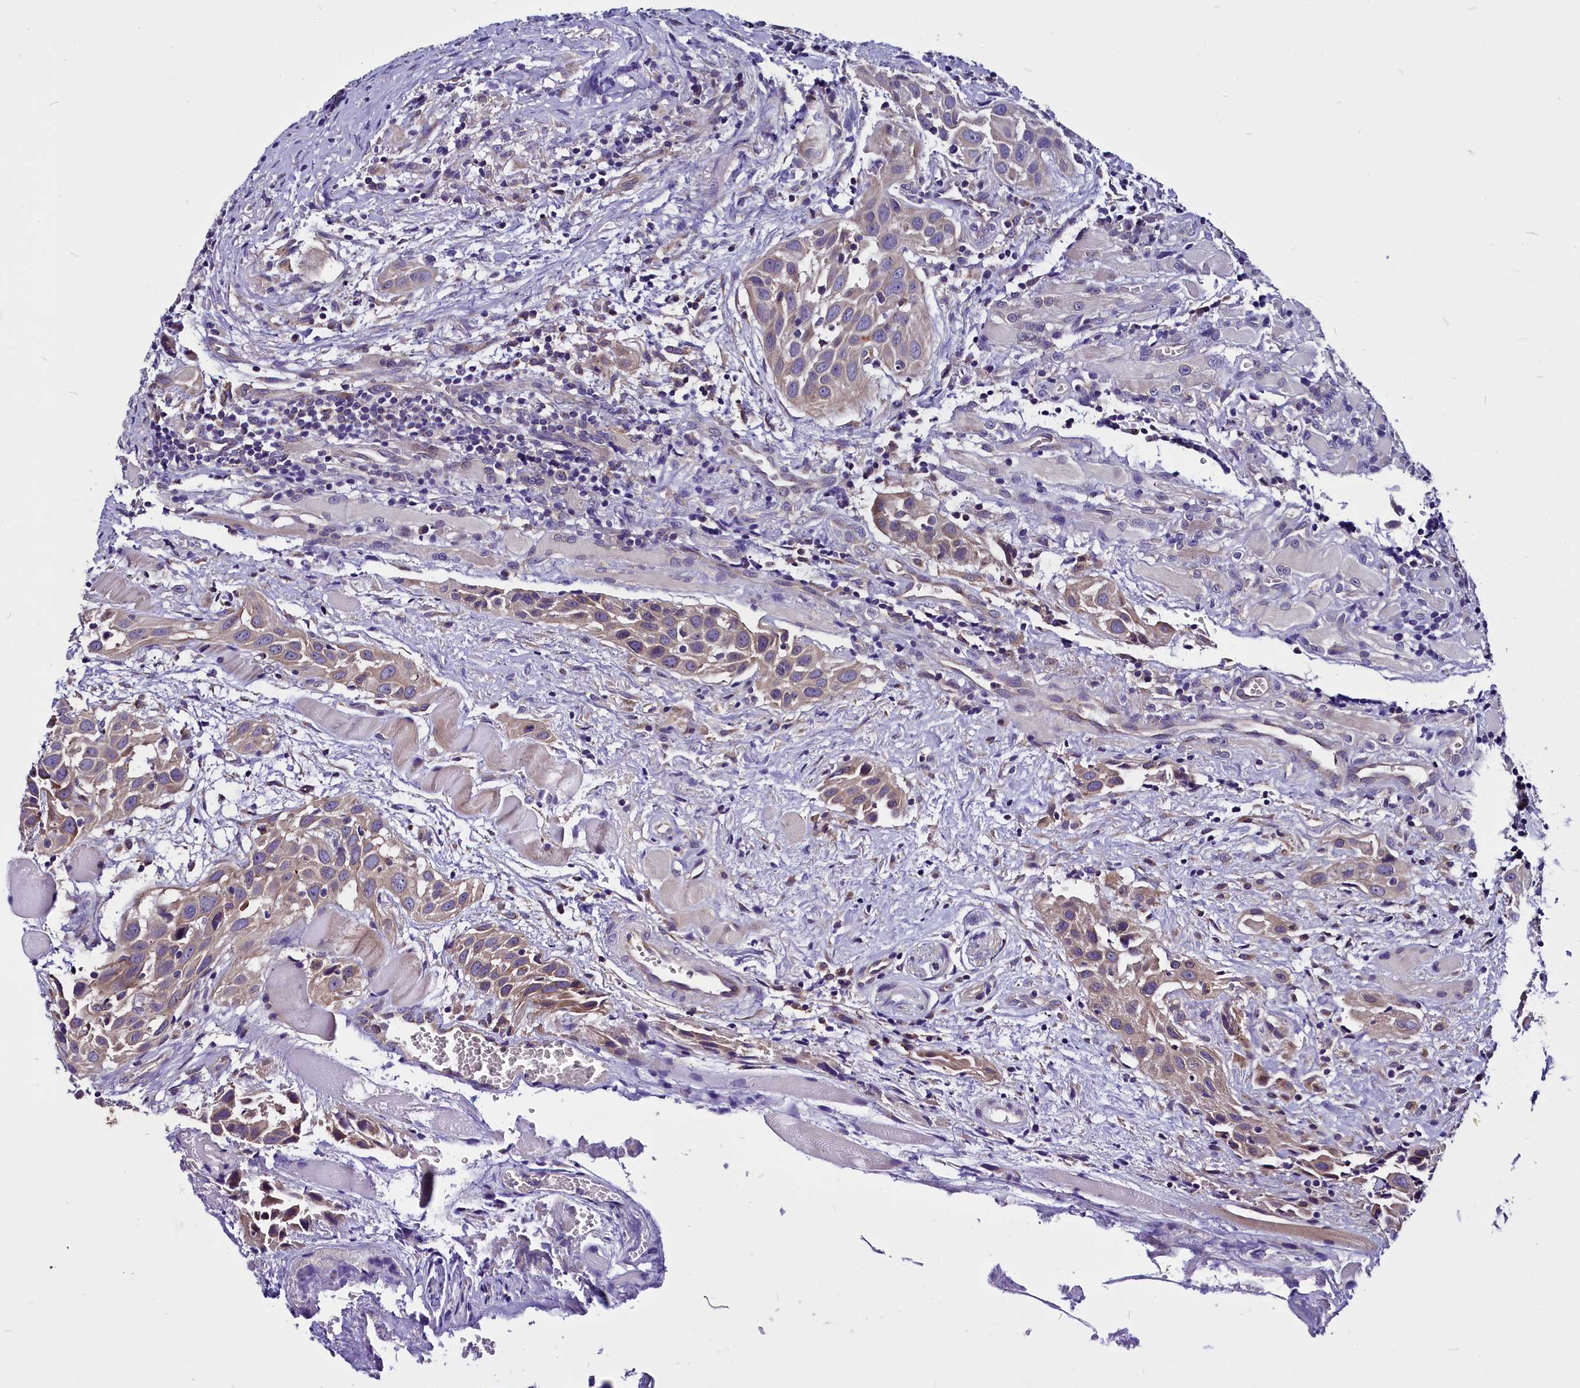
{"staining": {"intensity": "weak", "quantity": "25%-75%", "location": "cytoplasmic/membranous"}, "tissue": "head and neck cancer", "cell_type": "Tumor cells", "image_type": "cancer", "snomed": [{"axis": "morphology", "description": "Squamous cell carcinoma, NOS"}, {"axis": "topography", "description": "Oral tissue"}, {"axis": "topography", "description": "Head-Neck"}], "caption": "Protein positivity by IHC exhibits weak cytoplasmic/membranous expression in about 25%-75% of tumor cells in head and neck cancer. The staining is performed using DAB brown chromogen to label protein expression. The nuclei are counter-stained blue using hematoxylin.", "gene": "CEP170", "patient": {"sex": "female", "age": 50}}